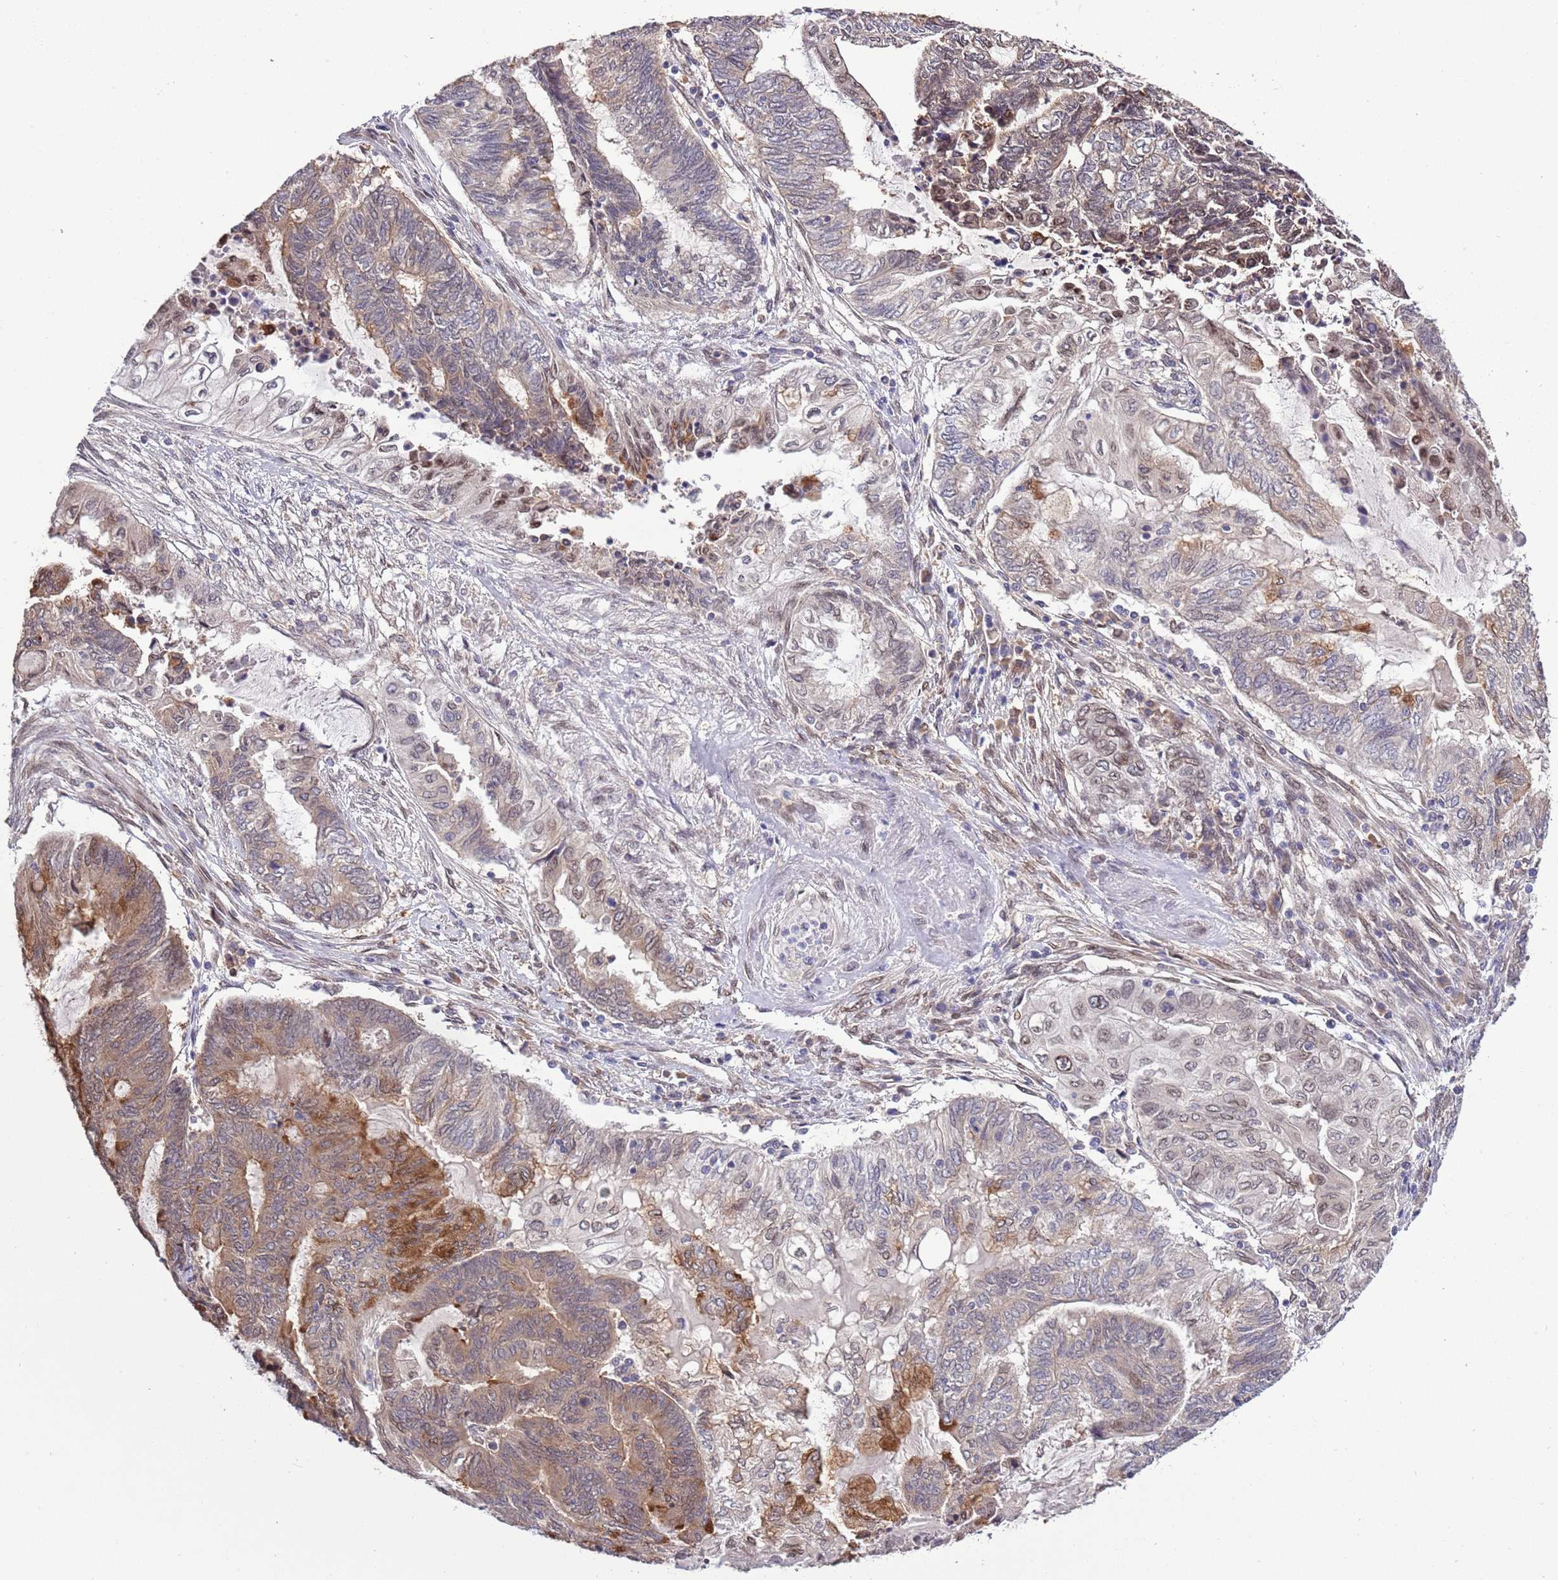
{"staining": {"intensity": "moderate", "quantity": "<25%", "location": "cytoplasmic/membranous,nuclear"}, "tissue": "endometrial cancer", "cell_type": "Tumor cells", "image_type": "cancer", "snomed": [{"axis": "morphology", "description": "Adenocarcinoma, NOS"}, {"axis": "topography", "description": "Uterus"}, {"axis": "topography", "description": "Endometrium"}], "caption": "Immunohistochemical staining of endometrial cancer (adenocarcinoma) exhibits low levels of moderate cytoplasmic/membranous and nuclear protein staining in about <25% of tumor cells. The staining is performed using DAB (3,3'-diaminobenzidine) brown chromogen to label protein expression. The nuclei are counter-stained blue using hematoxylin.", "gene": "ZNF665", "patient": {"sex": "female", "age": 70}}